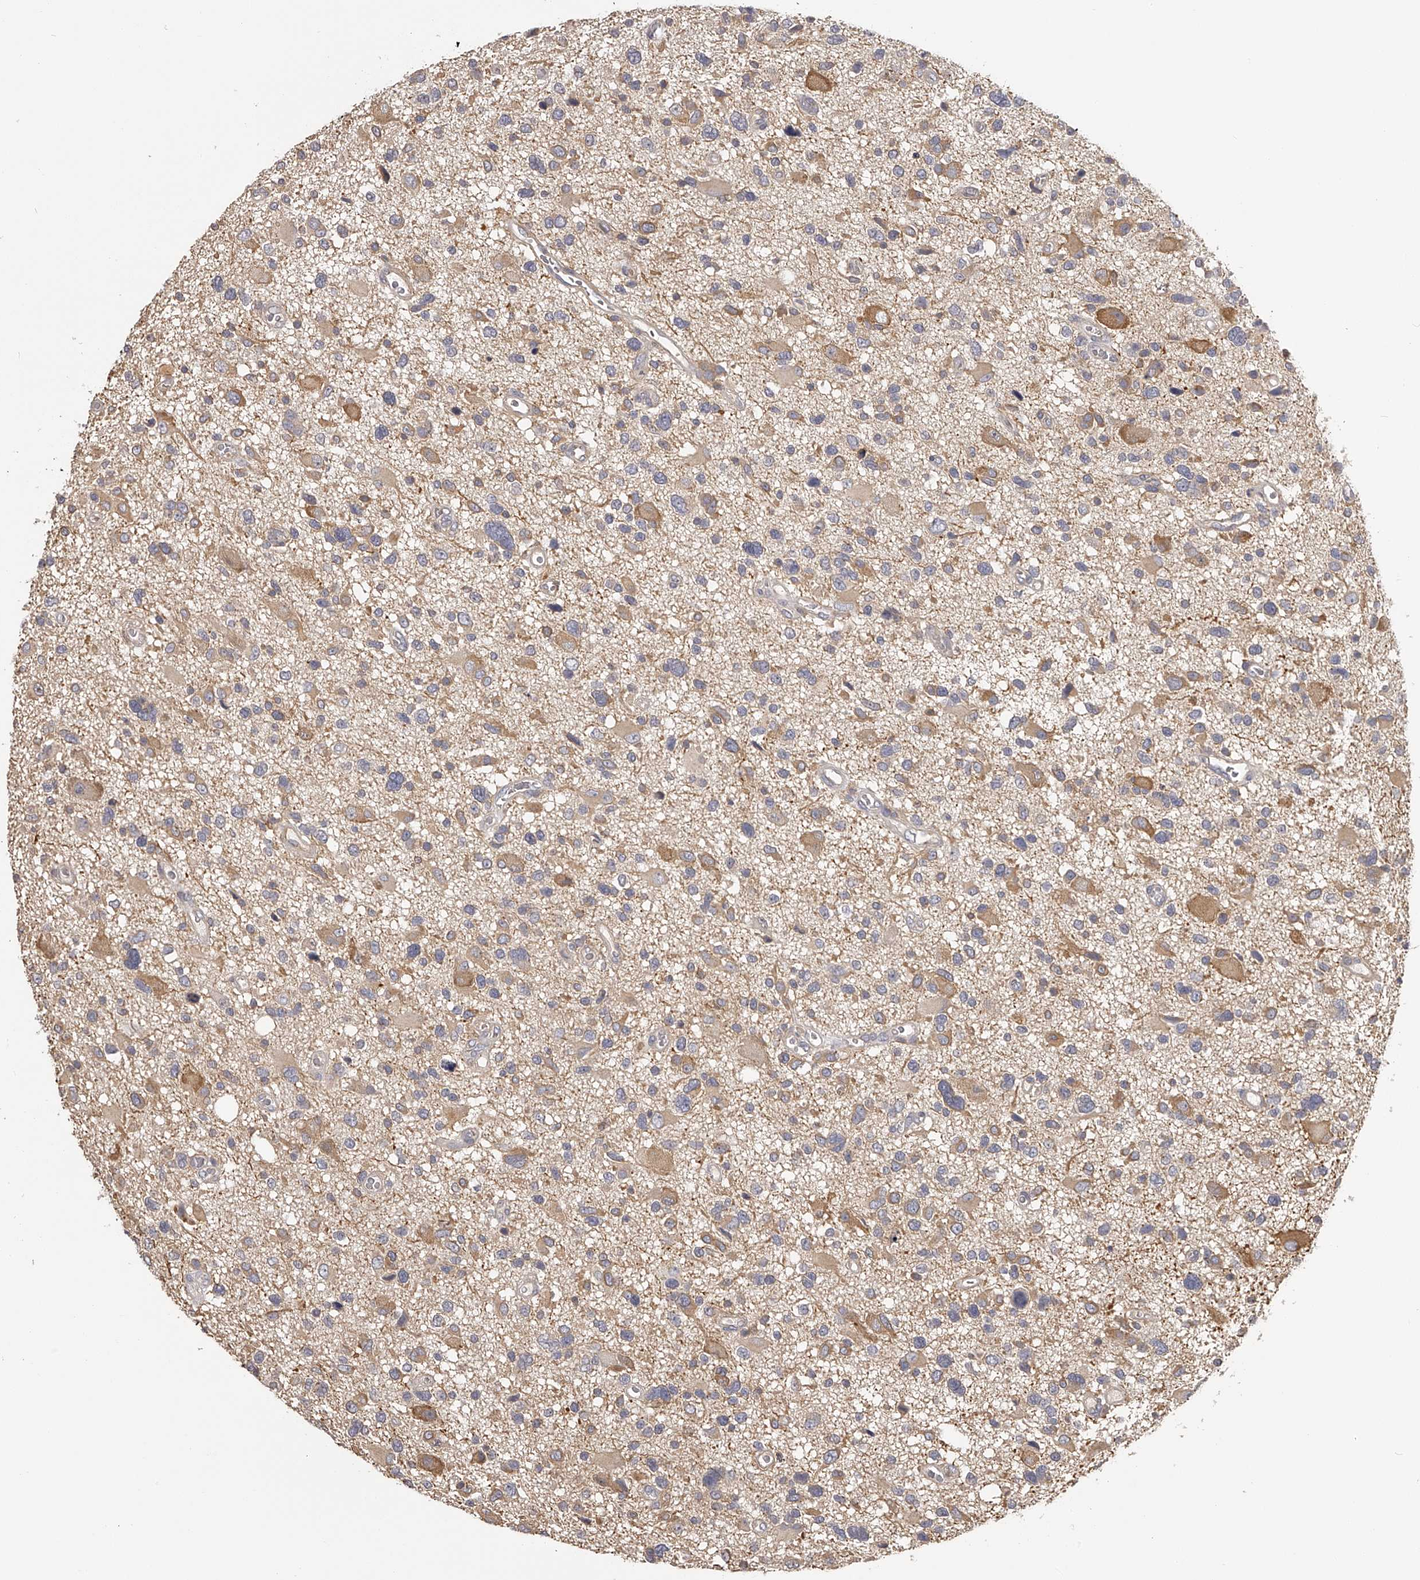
{"staining": {"intensity": "moderate", "quantity": "<25%", "location": "cytoplasmic/membranous"}, "tissue": "glioma", "cell_type": "Tumor cells", "image_type": "cancer", "snomed": [{"axis": "morphology", "description": "Glioma, malignant, High grade"}, {"axis": "topography", "description": "Brain"}], "caption": "Protein analysis of high-grade glioma (malignant) tissue reveals moderate cytoplasmic/membranous positivity in about <25% of tumor cells.", "gene": "TNN", "patient": {"sex": "male", "age": 33}}